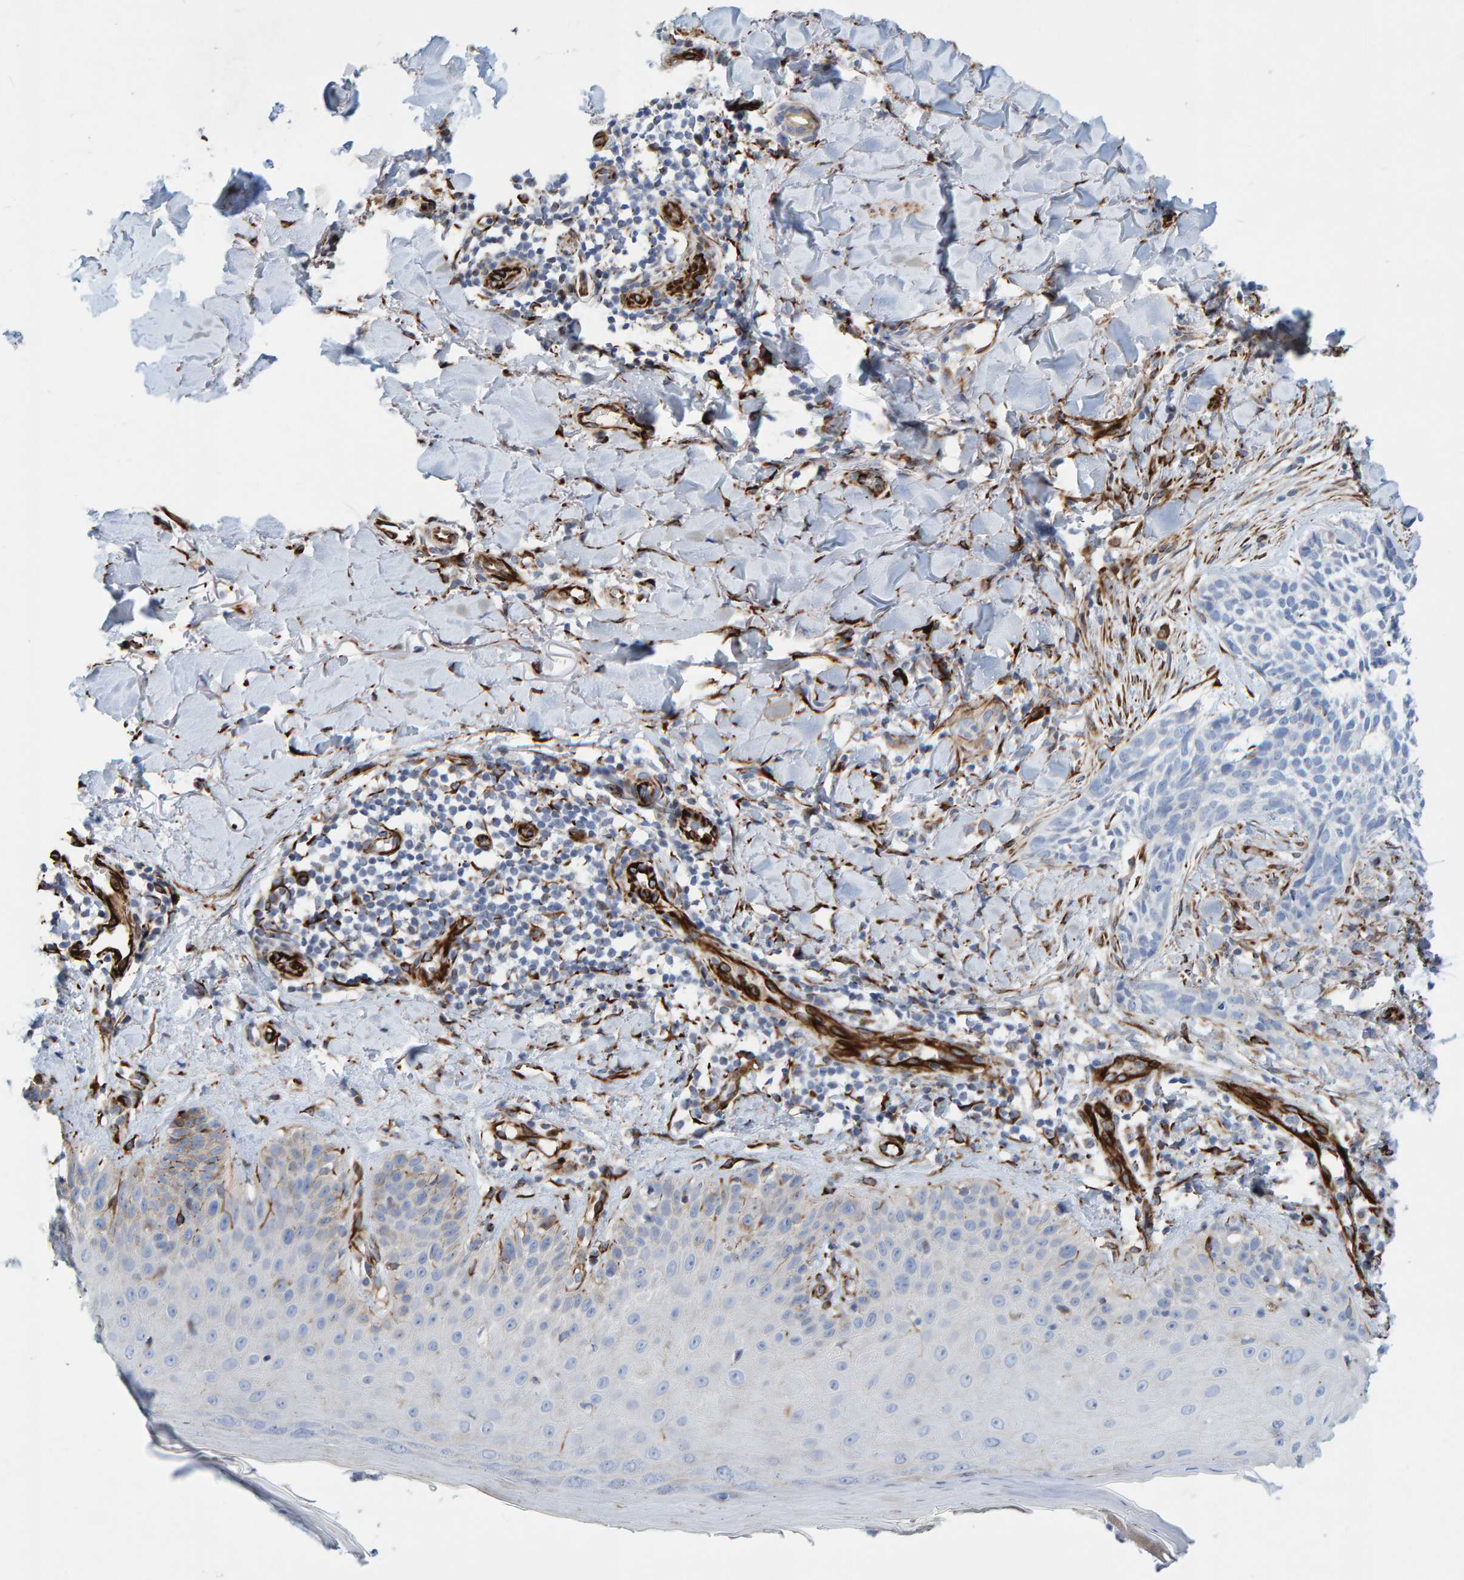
{"staining": {"intensity": "negative", "quantity": "none", "location": "none"}, "tissue": "skin cancer", "cell_type": "Tumor cells", "image_type": "cancer", "snomed": [{"axis": "morphology", "description": "Normal tissue, NOS"}, {"axis": "morphology", "description": "Basal cell carcinoma"}, {"axis": "topography", "description": "Skin"}], "caption": "Micrograph shows no protein positivity in tumor cells of skin cancer tissue.", "gene": "POLG2", "patient": {"sex": "male", "age": 67}}